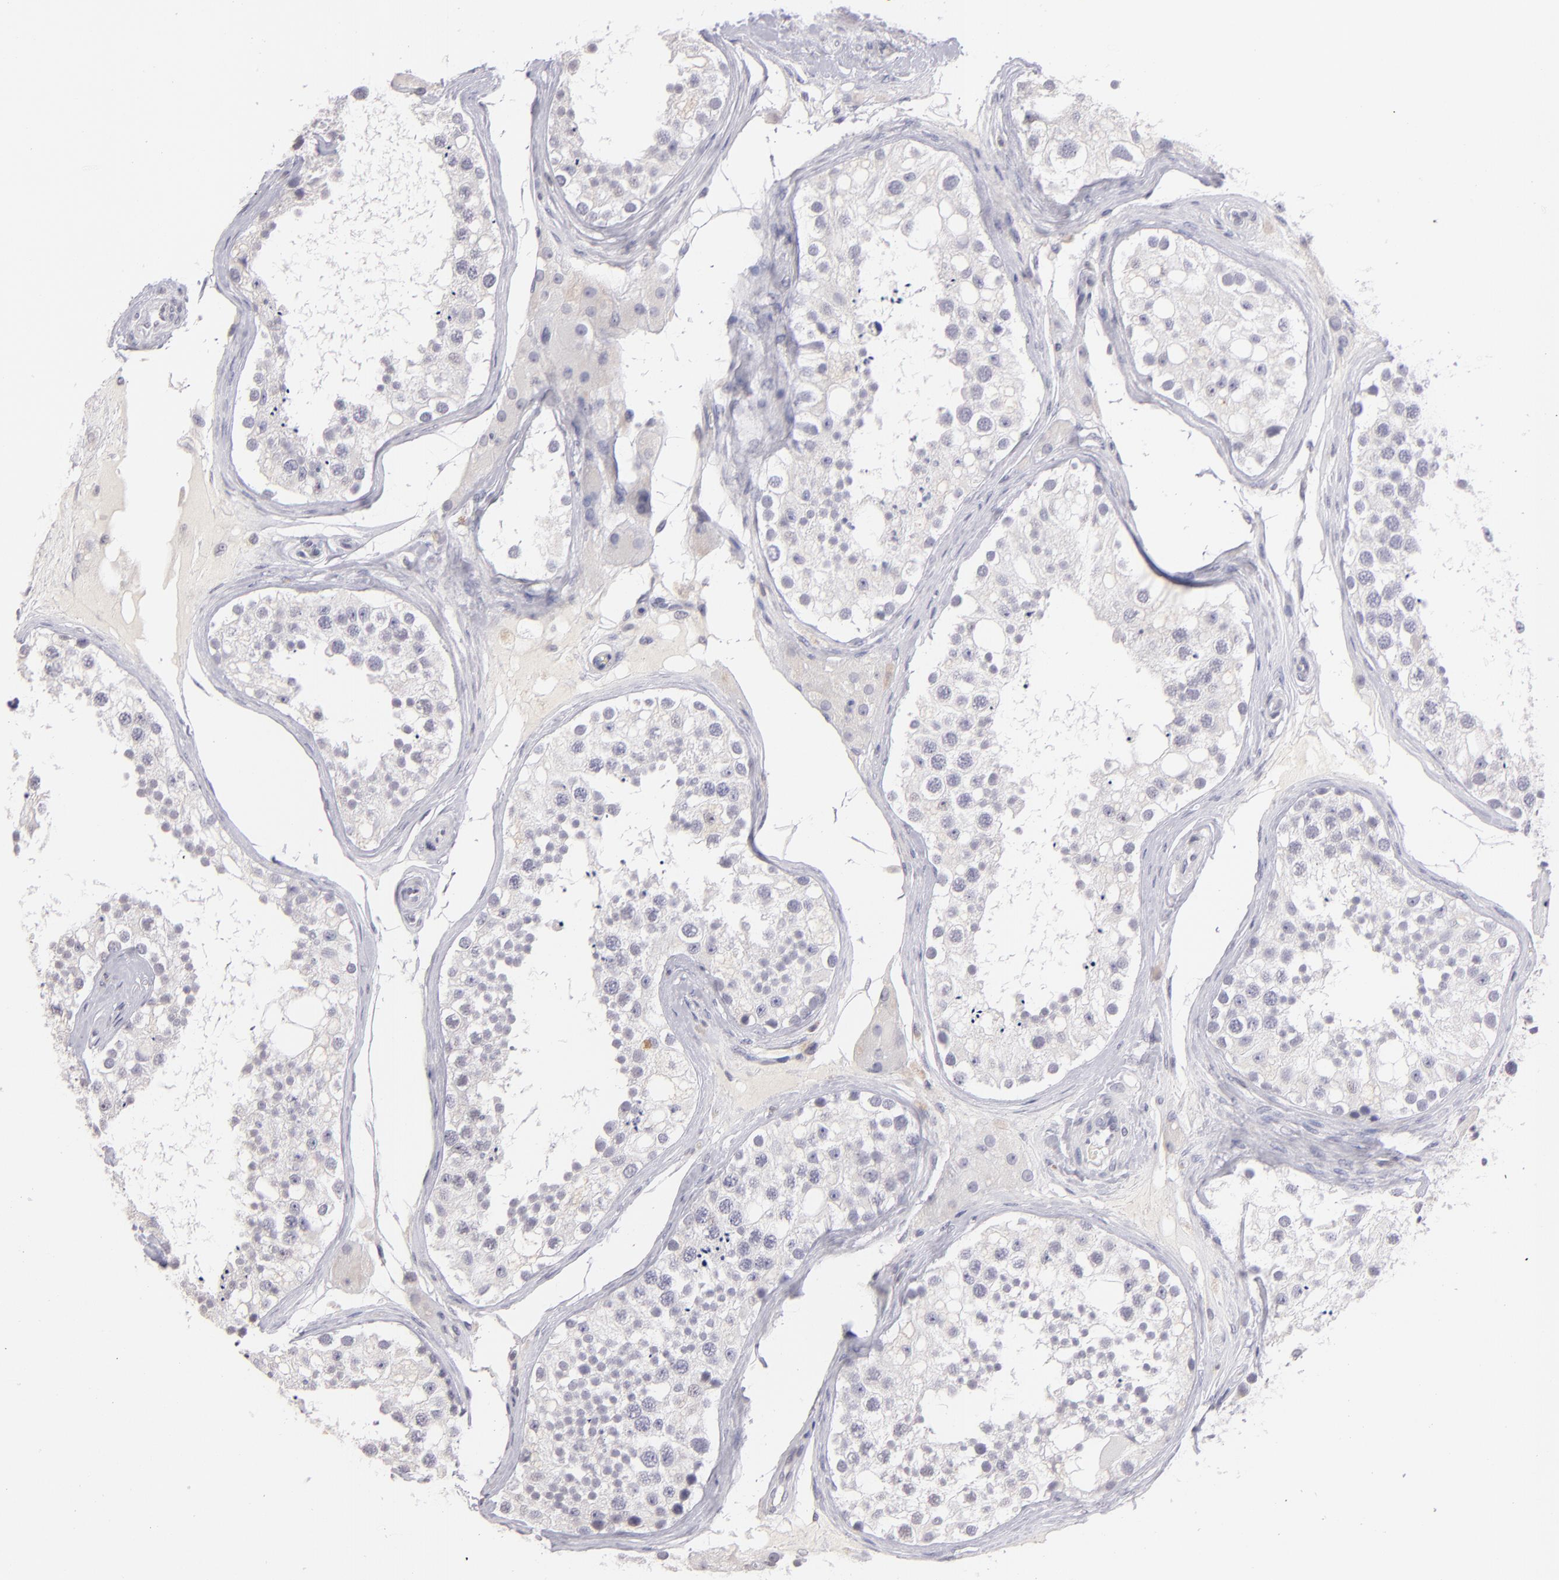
{"staining": {"intensity": "negative", "quantity": "none", "location": "none"}, "tissue": "testis", "cell_type": "Cells in seminiferous ducts", "image_type": "normal", "snomed": [{"axis": "morphology", "description": "Normal tissue, NOS"}, {"axis": "topography", "description": "Testis"}], "caption": "High power microscopy photomicrograph of an immunohistochemistry (IHC) micrograph of unremarkable testis, revealing no significant expression in cells in seminiferous ducts. The staining is performed using DAB brown chromogen with nuclei counter-stained in using hematoxylin.", "gene": "IL2RA", "patient": {"sex": "male", "age": 68}}